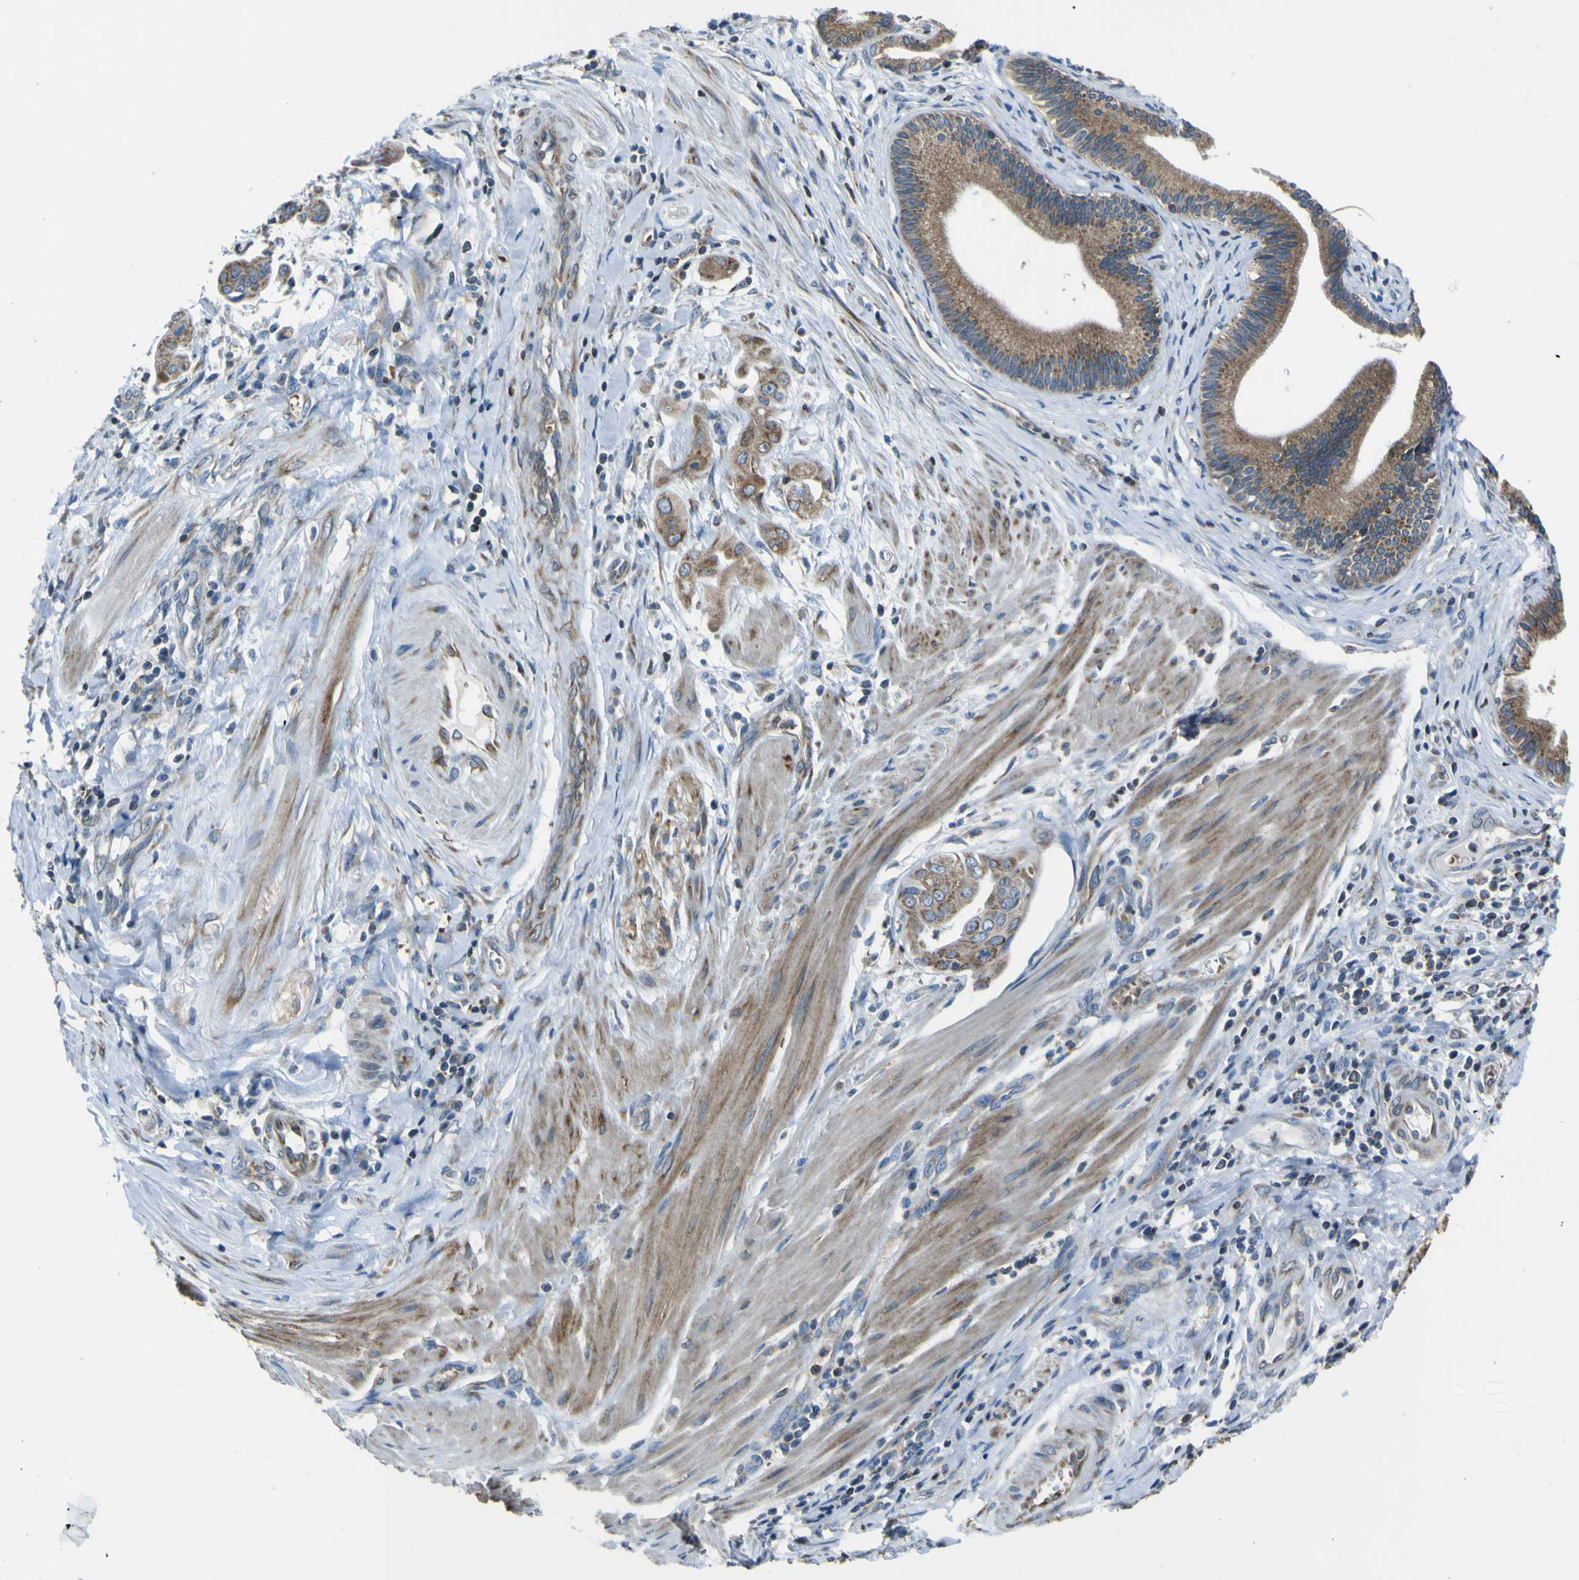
{"staining": {"intensity": "moderate", "quantity": ">75%", "location": "cytoplasmic/membranous"}, "tissue": "pancreatic cancer", "cell_type": "Tumor cells", "image_type": "cancer", "snomed": [{"axis": "morphology", "description": "Adenocarcinoma, NOS"}, {"axis": "topography", "description": "Pancreas"}], "caption": "Adenocarcinoma (pancreatic) tissue reveals moderate cytoplasmic/membranous expression in approximately >75% of tumor cells, visualized by immunohistochemistry.", "gene": "STIM1", "patient": {"sex": "female", "age": 75}}